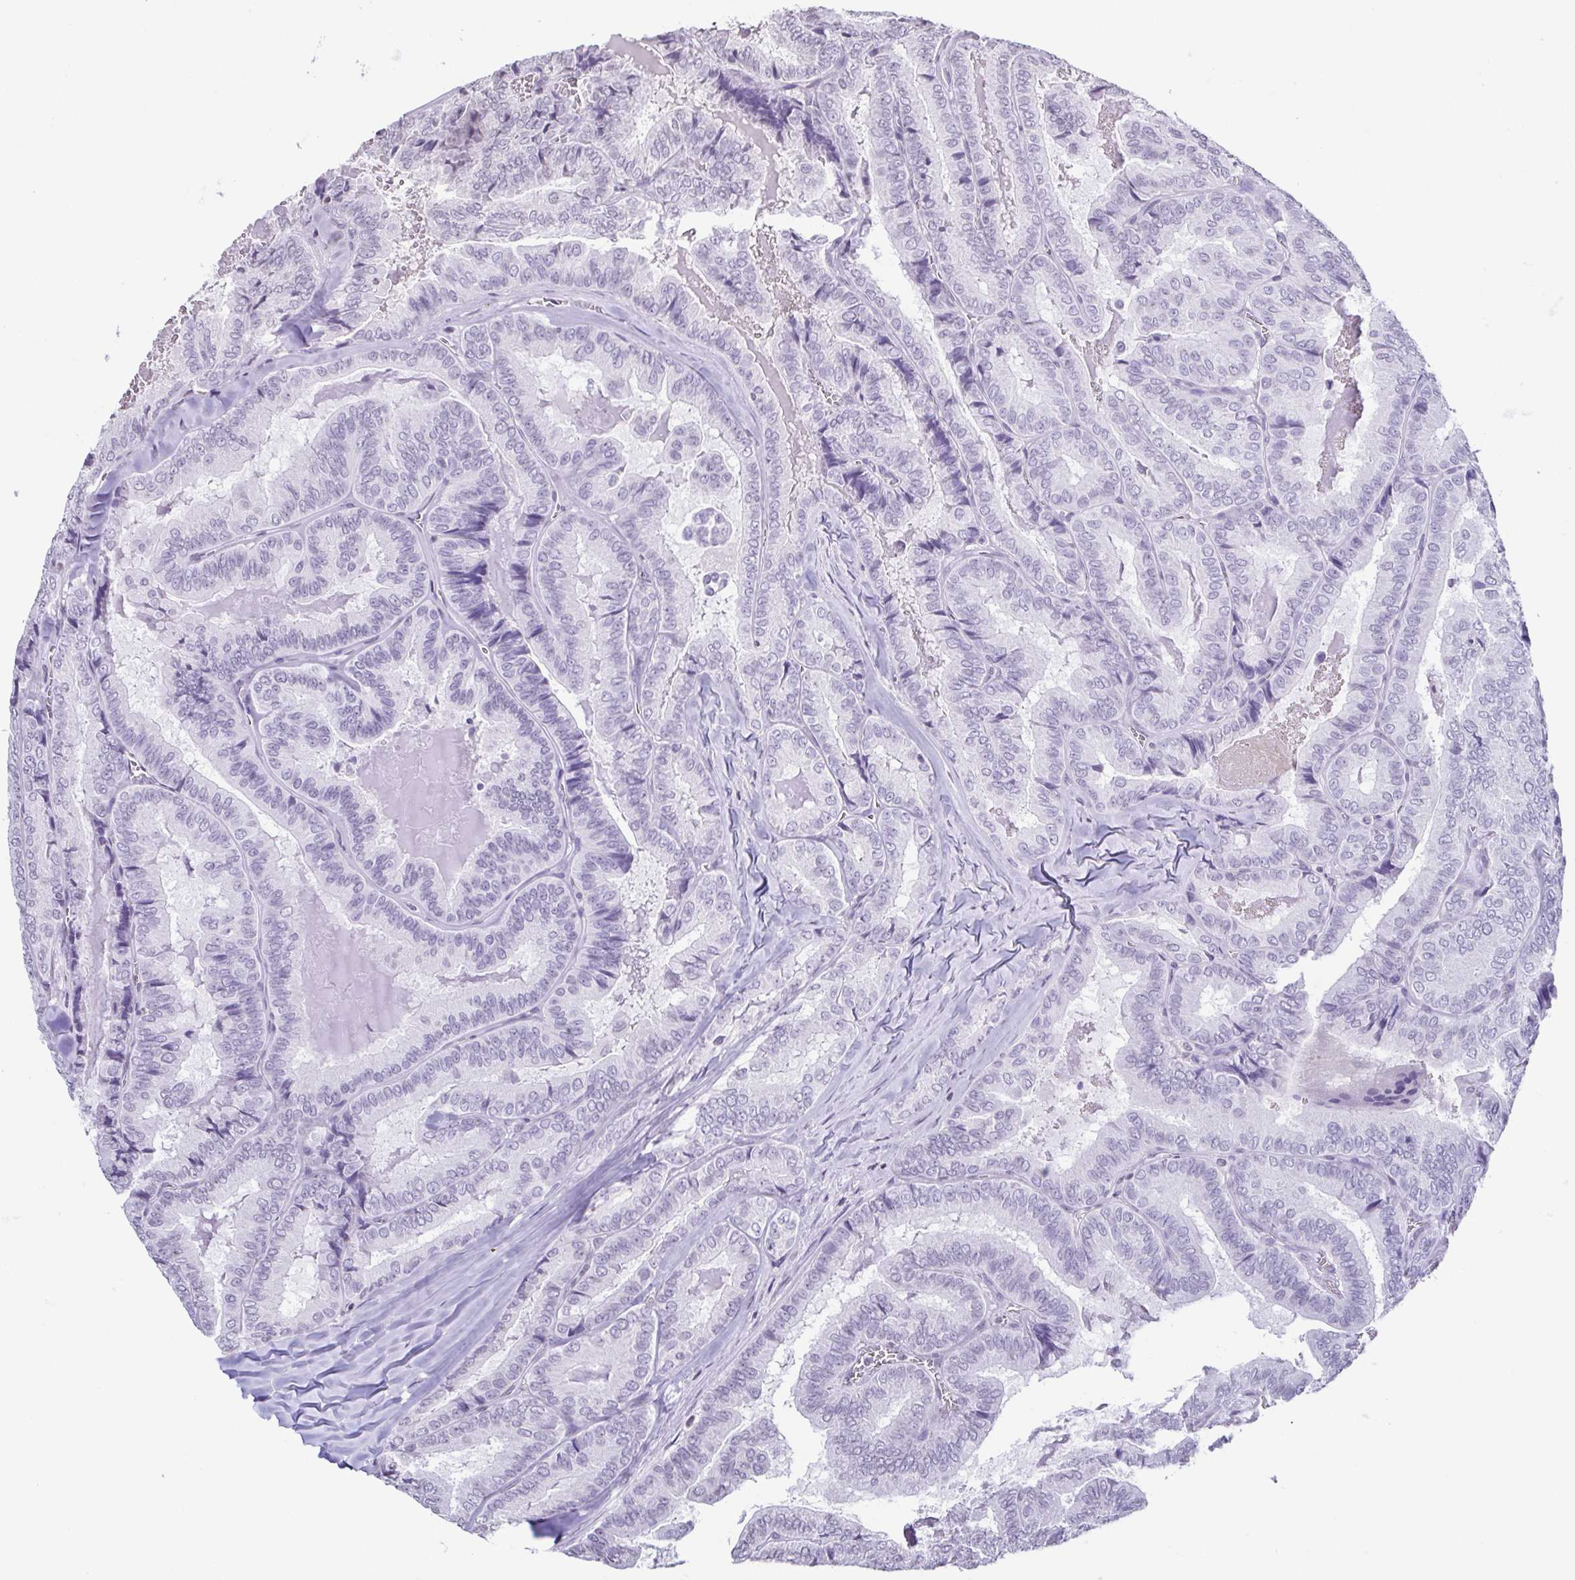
{"staining": {"intensity": "negative", "quantity": "none", "location": "none"}, "tissue": "thyroid cancer", "cell_type": "Tumor cells", "image_type": "cancer", "snomed": [{"axis": "morphology", "description": "Papillary adenocarcinoma, NOS"}, {"axis": "topography", "description": "Thyroid gland"}], "caption": "An immunohistochemistry (IHC) image of thyroid cancer (papillary adenocarcinoma) is shown. There is no staining in tumor cells of thyroid cancer (papillary adenocarcinoma).", "gene": "VCY1B", "patient": {"sex": "female", "age": 75}}